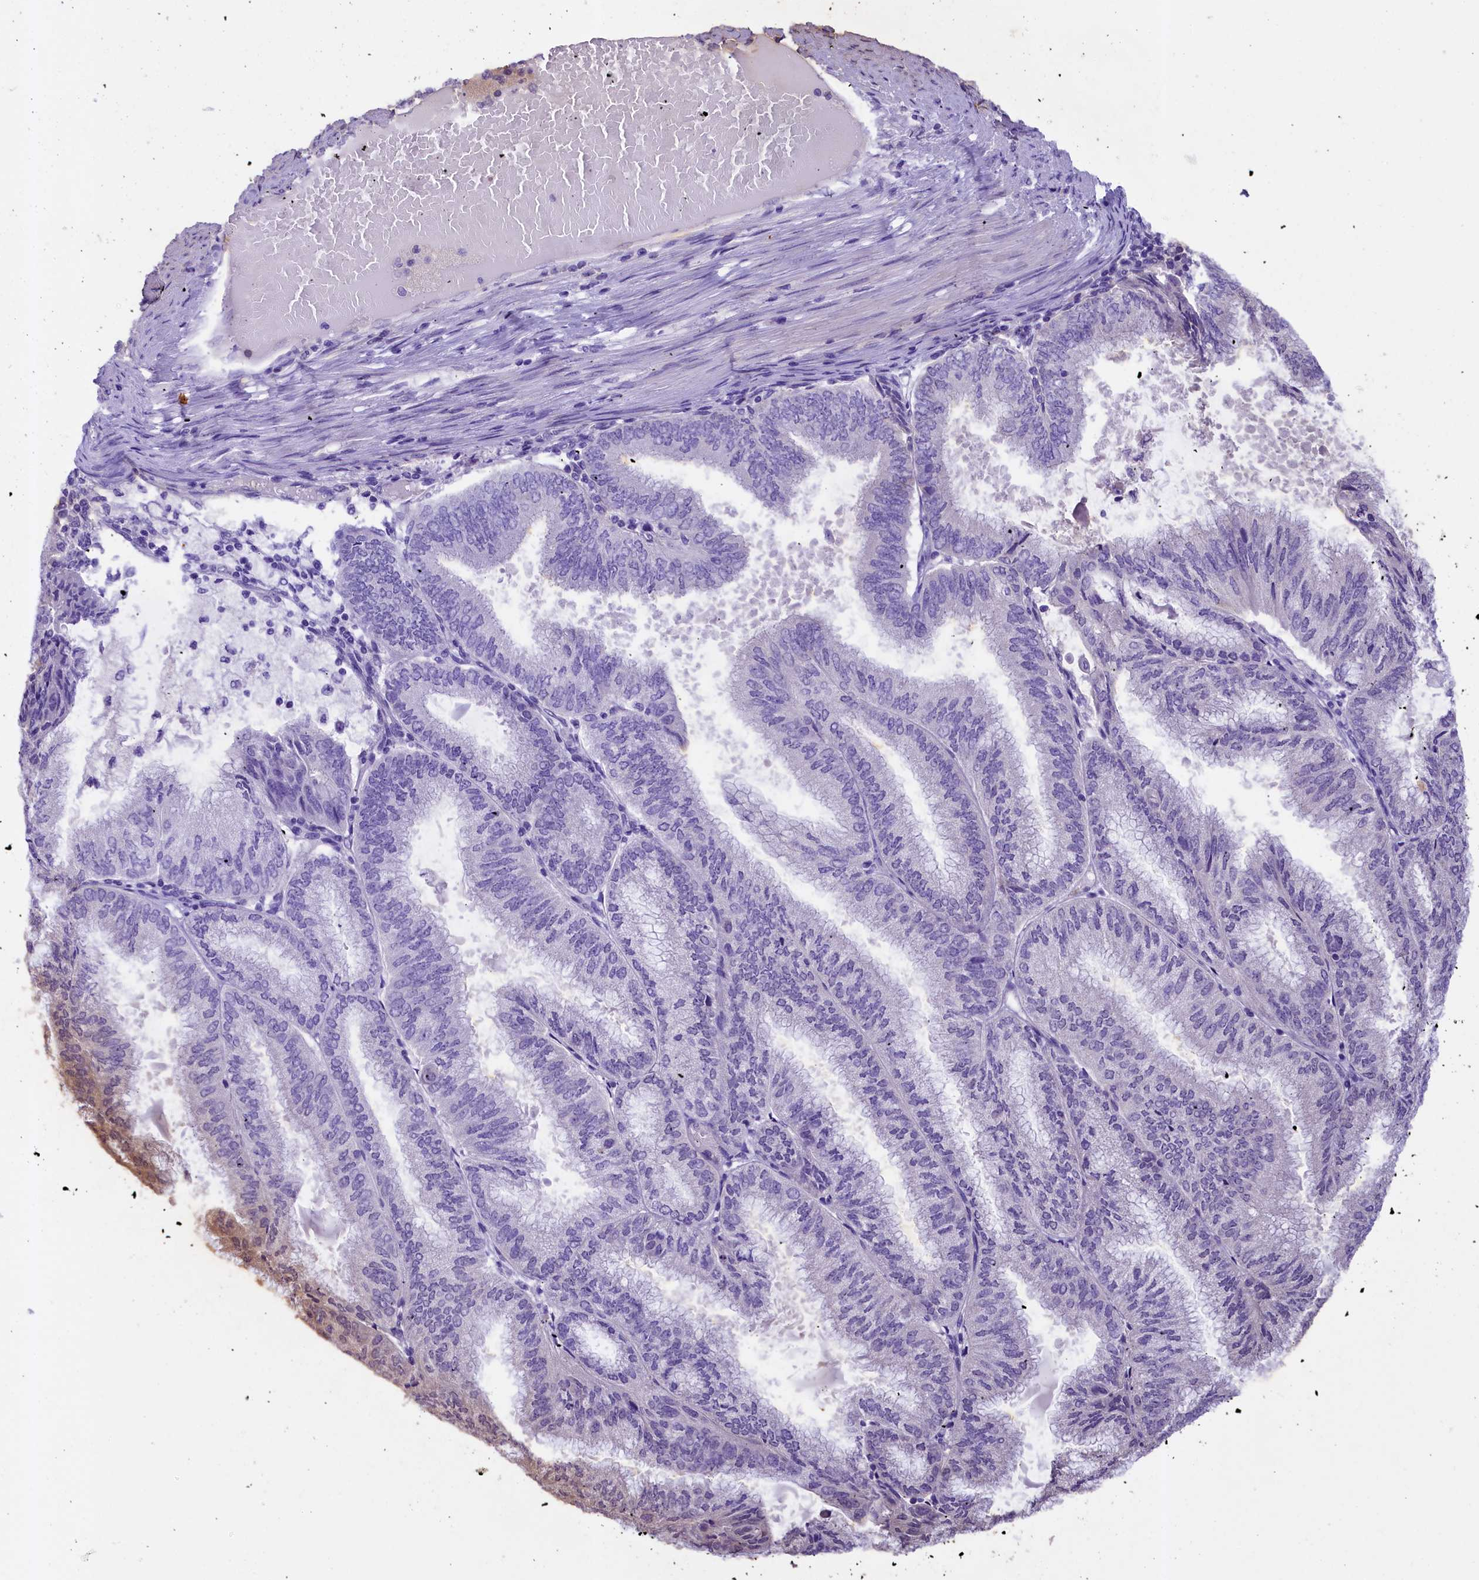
{"staining": {"intensity": "negative", "quantity": "none", "location": "none"}, "tissue": "endometrial cancer", "cell_type": "Tumor cells", "image_type": "cancer", "snomed": [{"axis": "morphology", "description": "Adenocarcinoma, NOS"}, {"axis": "topography", "description": "Endometrium"}], "caption": "A histopathology image of human endometrial cancer (adenocarcinoma) is negative for staining in tumor cells. Nuclei are stained in blue.", "gene": "UBXN6", "patient": {"sex": "female", "age": 49}}